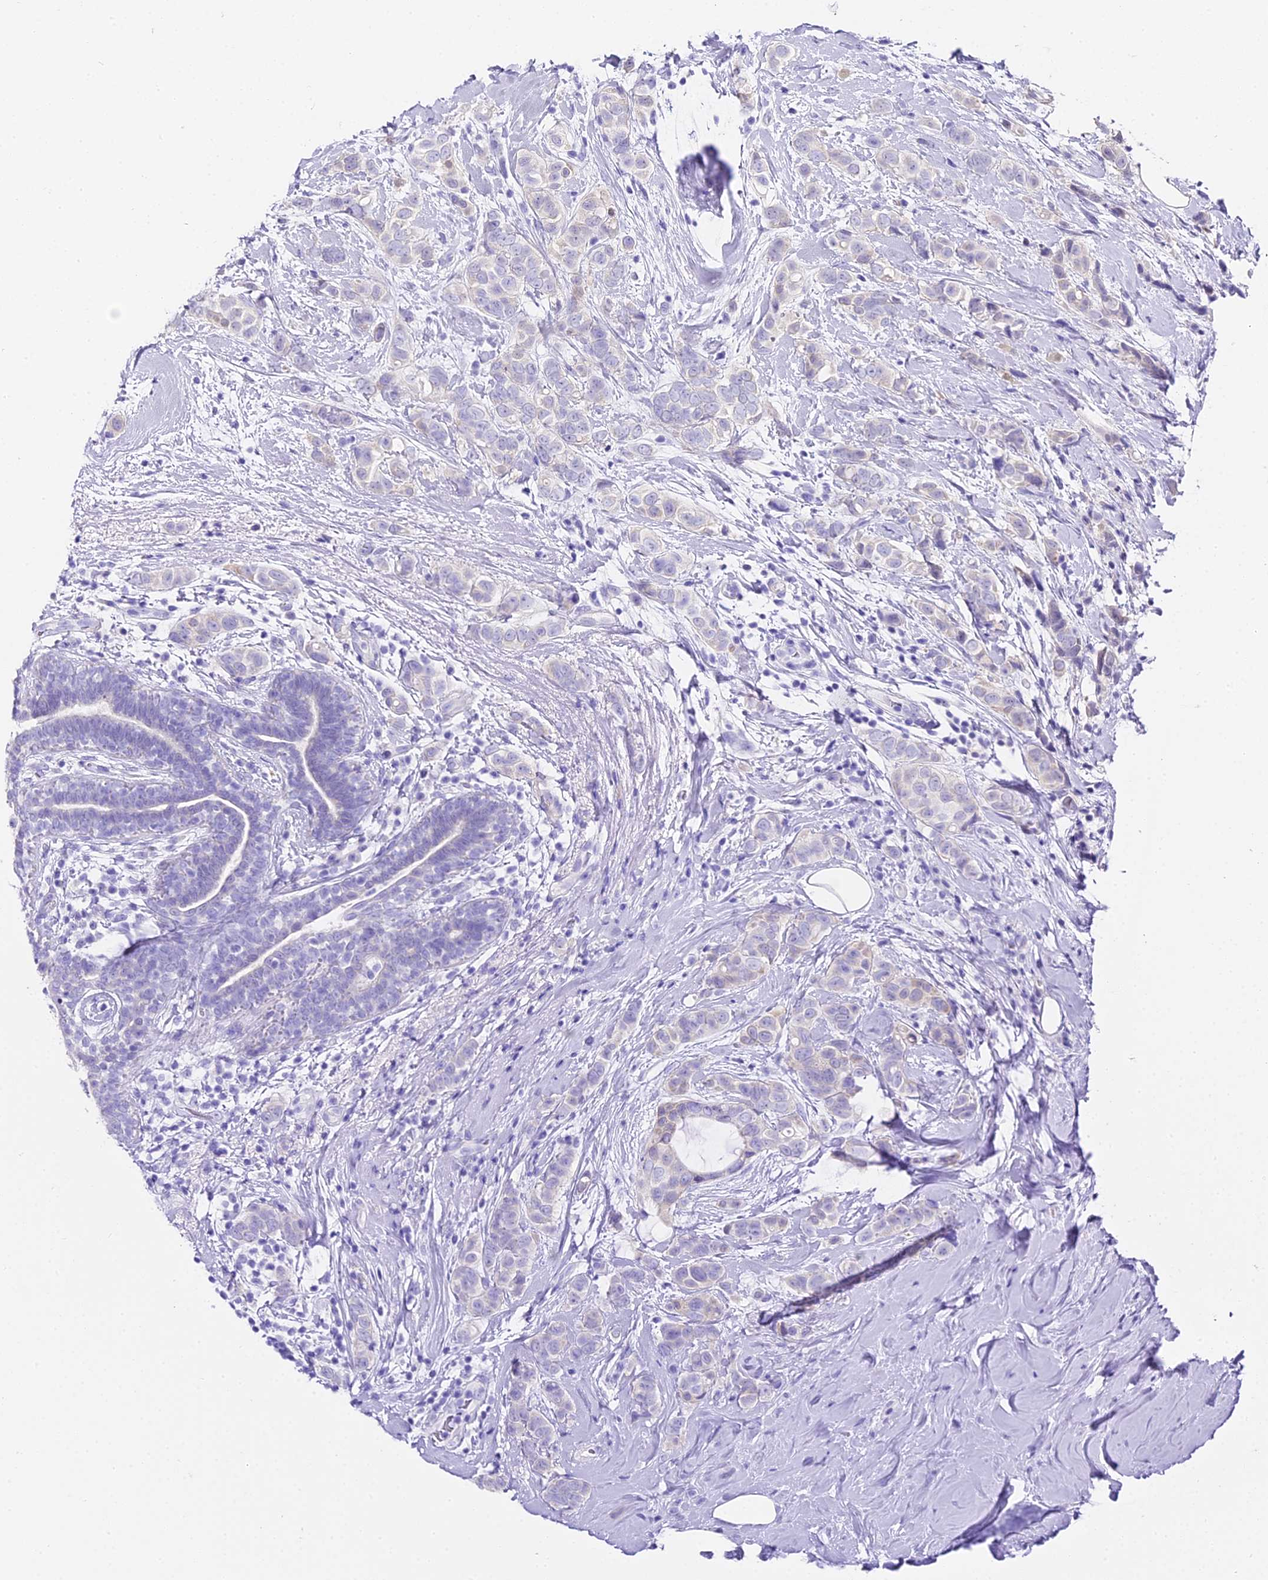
{"staining": {"intensity": "negative", "quantity": "none", "location": "none"}, "tissue": "breast cancer", "cell_type": "Tumor cells", "image_type": "cancer", "snomed": [{"axis": "morphology", "description": "Lobular carcinoma"}, {"axis": "topography", "description": "Breast"}], "caption": "High power microscopy histopathology image of an immunohistochemistry (IHC) micrograph of lobular carcinoma (breast), revealing no significant staining in tumor cells.", "gene": "ABHD14A-ACY1", "patient": {"sex": "female", "age": 51}}